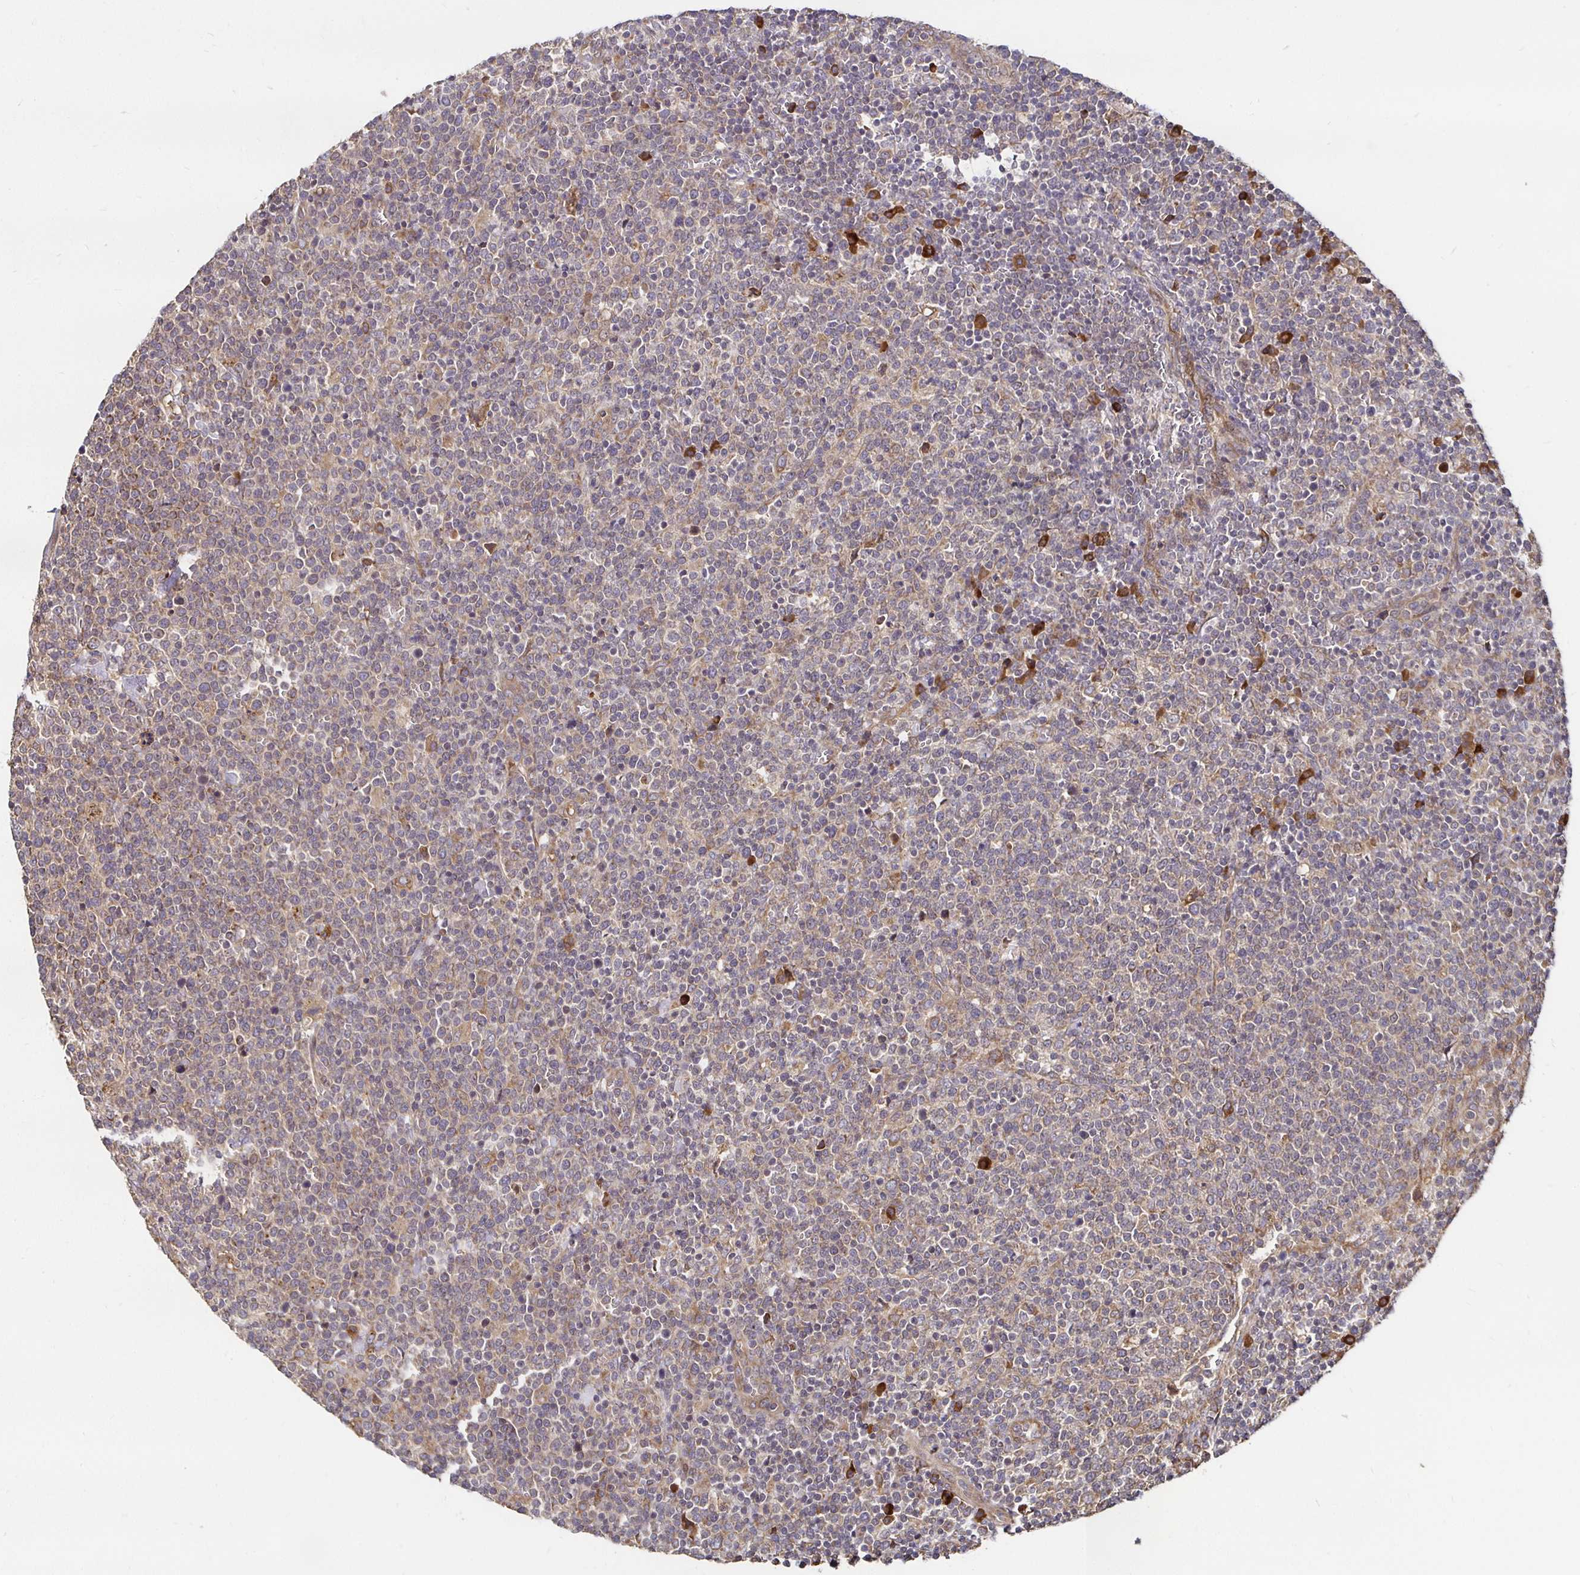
{"staining": {"intensity": "weak", "quantity": "<25%", "location": "cytoplasmic/membranous"}, "tissue": "lymphoma", "cell_type": "Tumor cells", "image_type": "cancer", "snomed": [{"axis": "morphology", "description": "Malignant lymphoma, non-Hodgkin's type, High grade"}, {"axis": "topography", "description": "Lymph node"}], "caption": "Human high-grade malignant lymphoma, non-Hodgkin's type stained for a protein using immunohistochemistry (IHC) displays no expression in tumor cells.", "gene": "MLST8", "patient": {"sex": "male", "age": 61}}